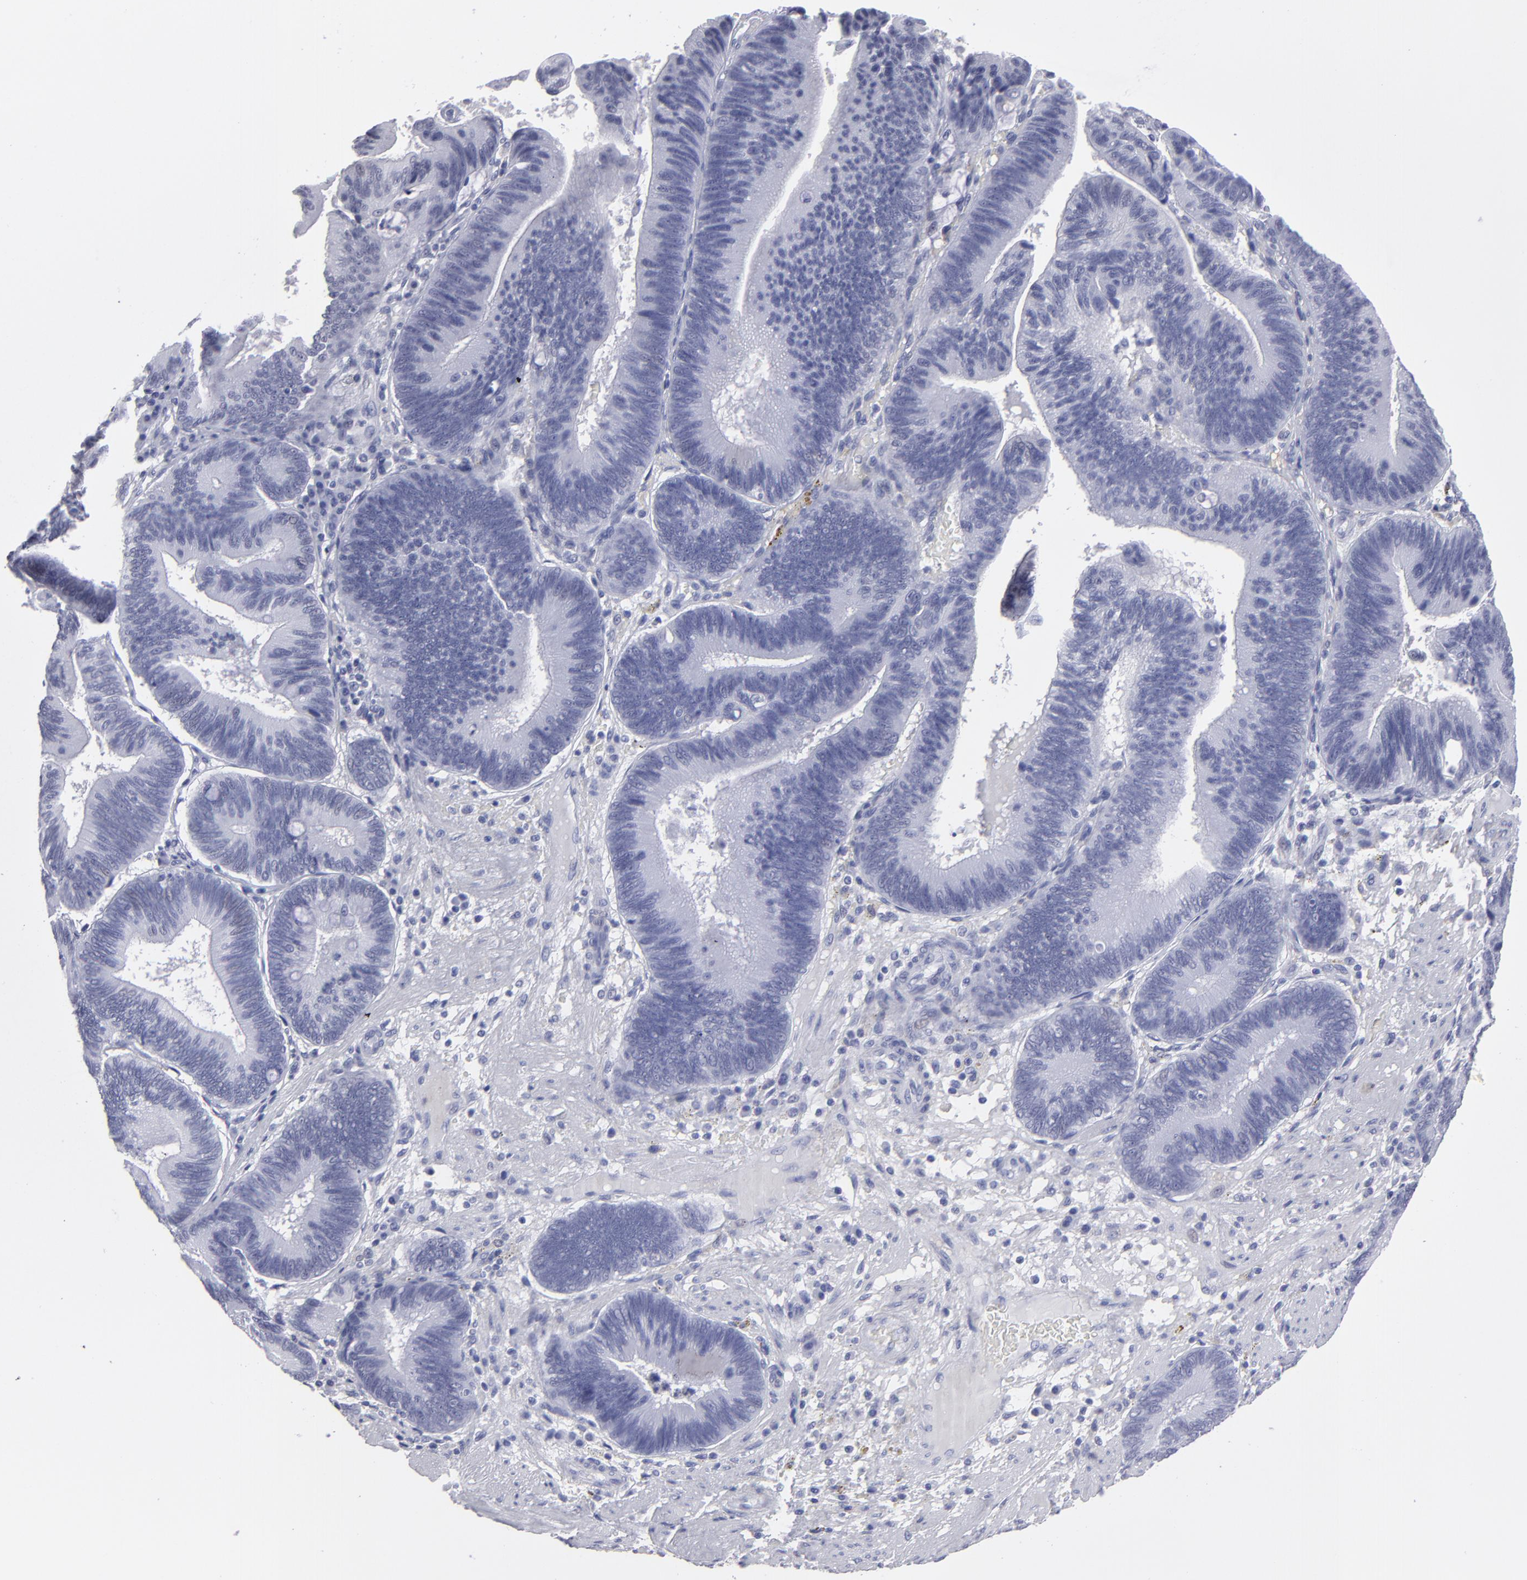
{"staining": {"intensity": "negative", "quantity": "none", "location": "none"}, "tissue": "pancreatic cancer", "cell_type": "Tumor cells", "image_type": "cancer", "snomed": [{"axis": "morphology", "description": "Adenocarcinoma, NOS"}, {"axis": "topography", "description": "Pancreas"}], "caption": "Immunohistochemistry (IHC) image of neoplastic tissue: human pancreatic cancer stained with DAB demonstrates no significant protein positivity in tumor cells.", "gene": "ALDOB", "patient": {"sex": "male", "age": 82}}